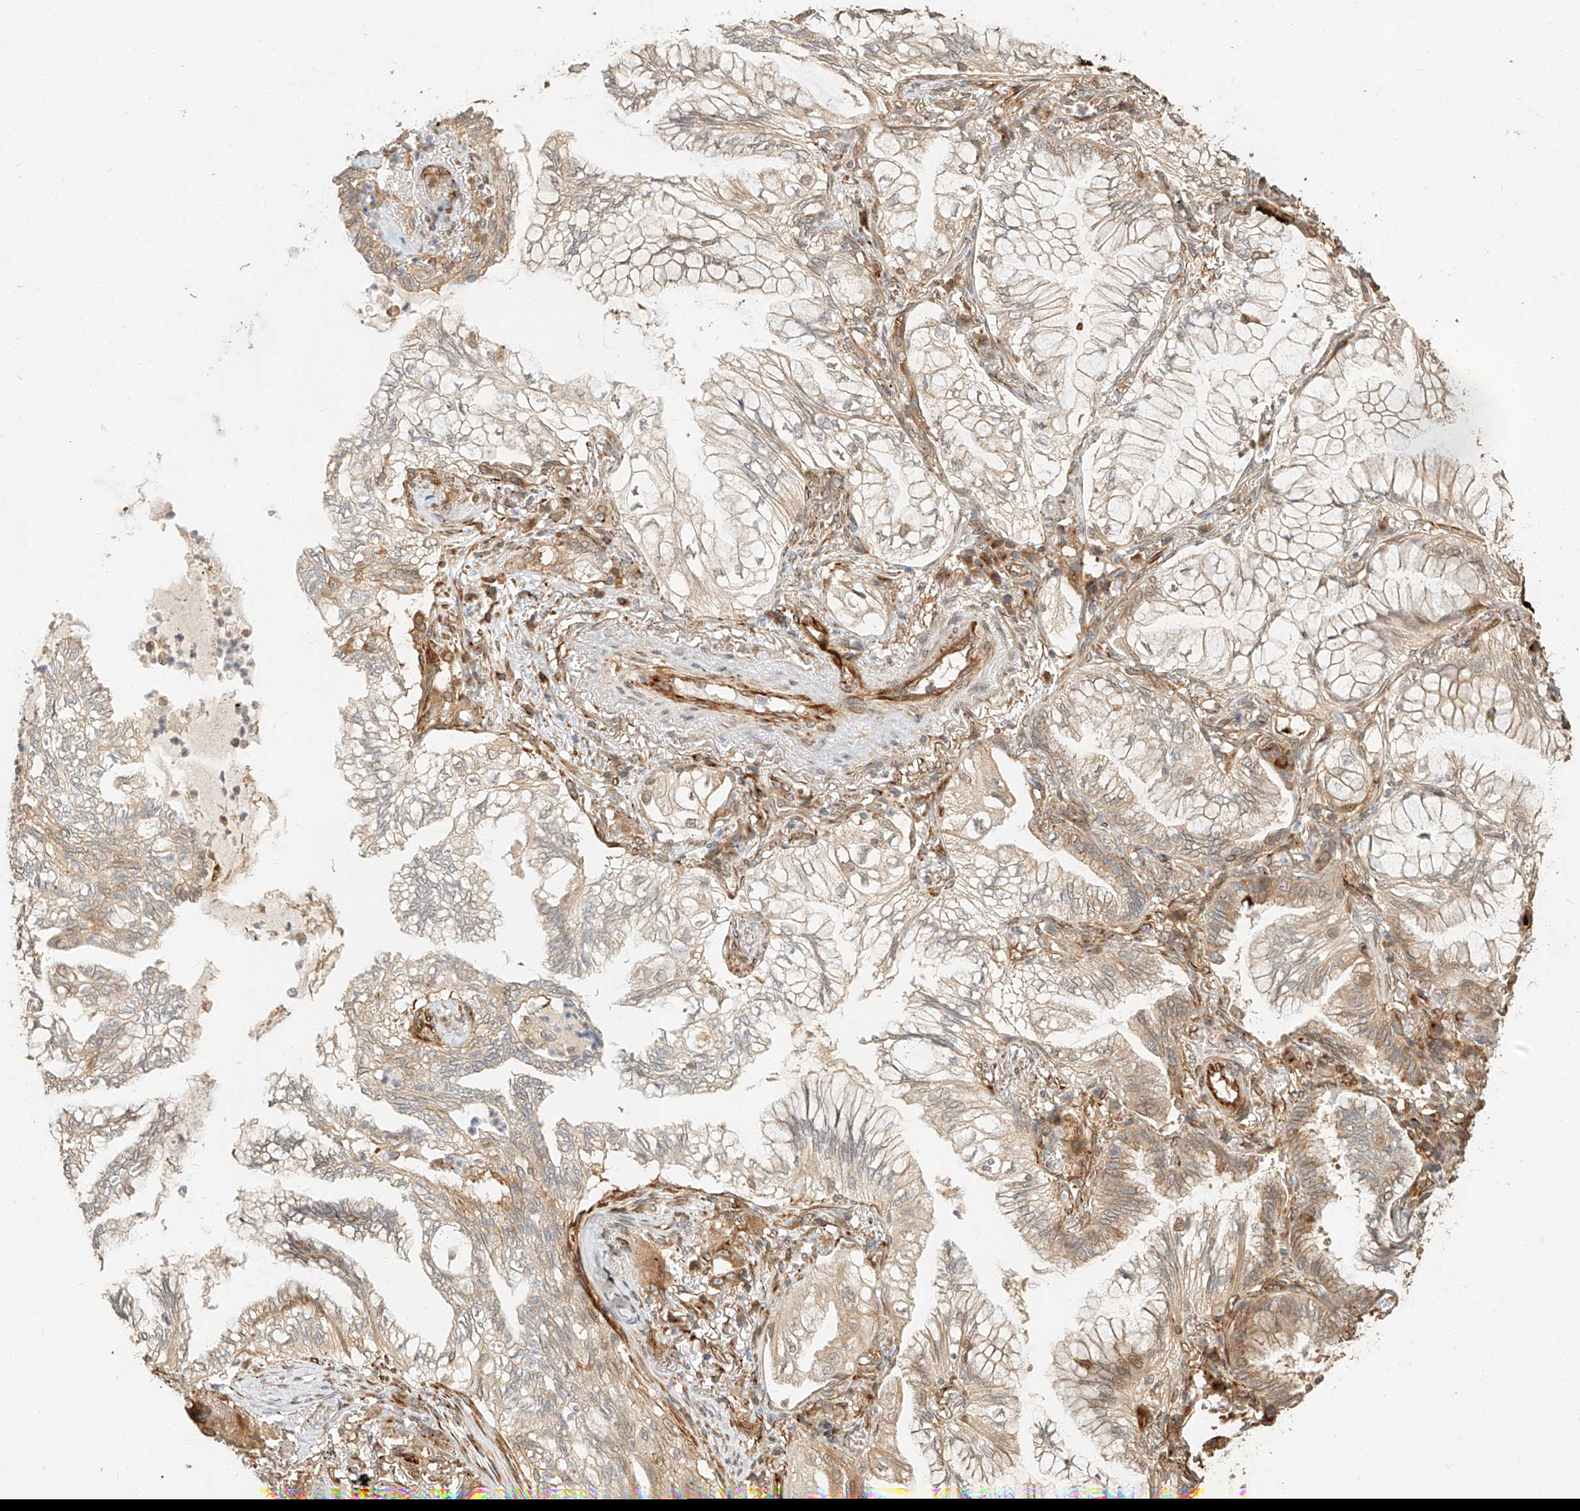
{"staining": {"intensity": "weak", "quantity": "25%-75%", "location": "cytoplasmic/membranous"}, "tissue": "lung cancer", "cell_type": "Tumor cells", "image_type": "cancer", "snomed": [{"axis": "morphology", "description": "Adenocarcinoma, NOS"}, {"axis": "topography", "description": "Lung"}], "caption": "This histopathology image exhibits adenocarcinoma (lung) stained with immunohistochemistry (IHC) to label a protein in brown. The cytoplasmic/membranous of tumor cells show weak positivity for the protein. Nuclei are counter-stained blue.", "gene": "NAP1L1", "patient": {"sex": "female", "age": 70}}